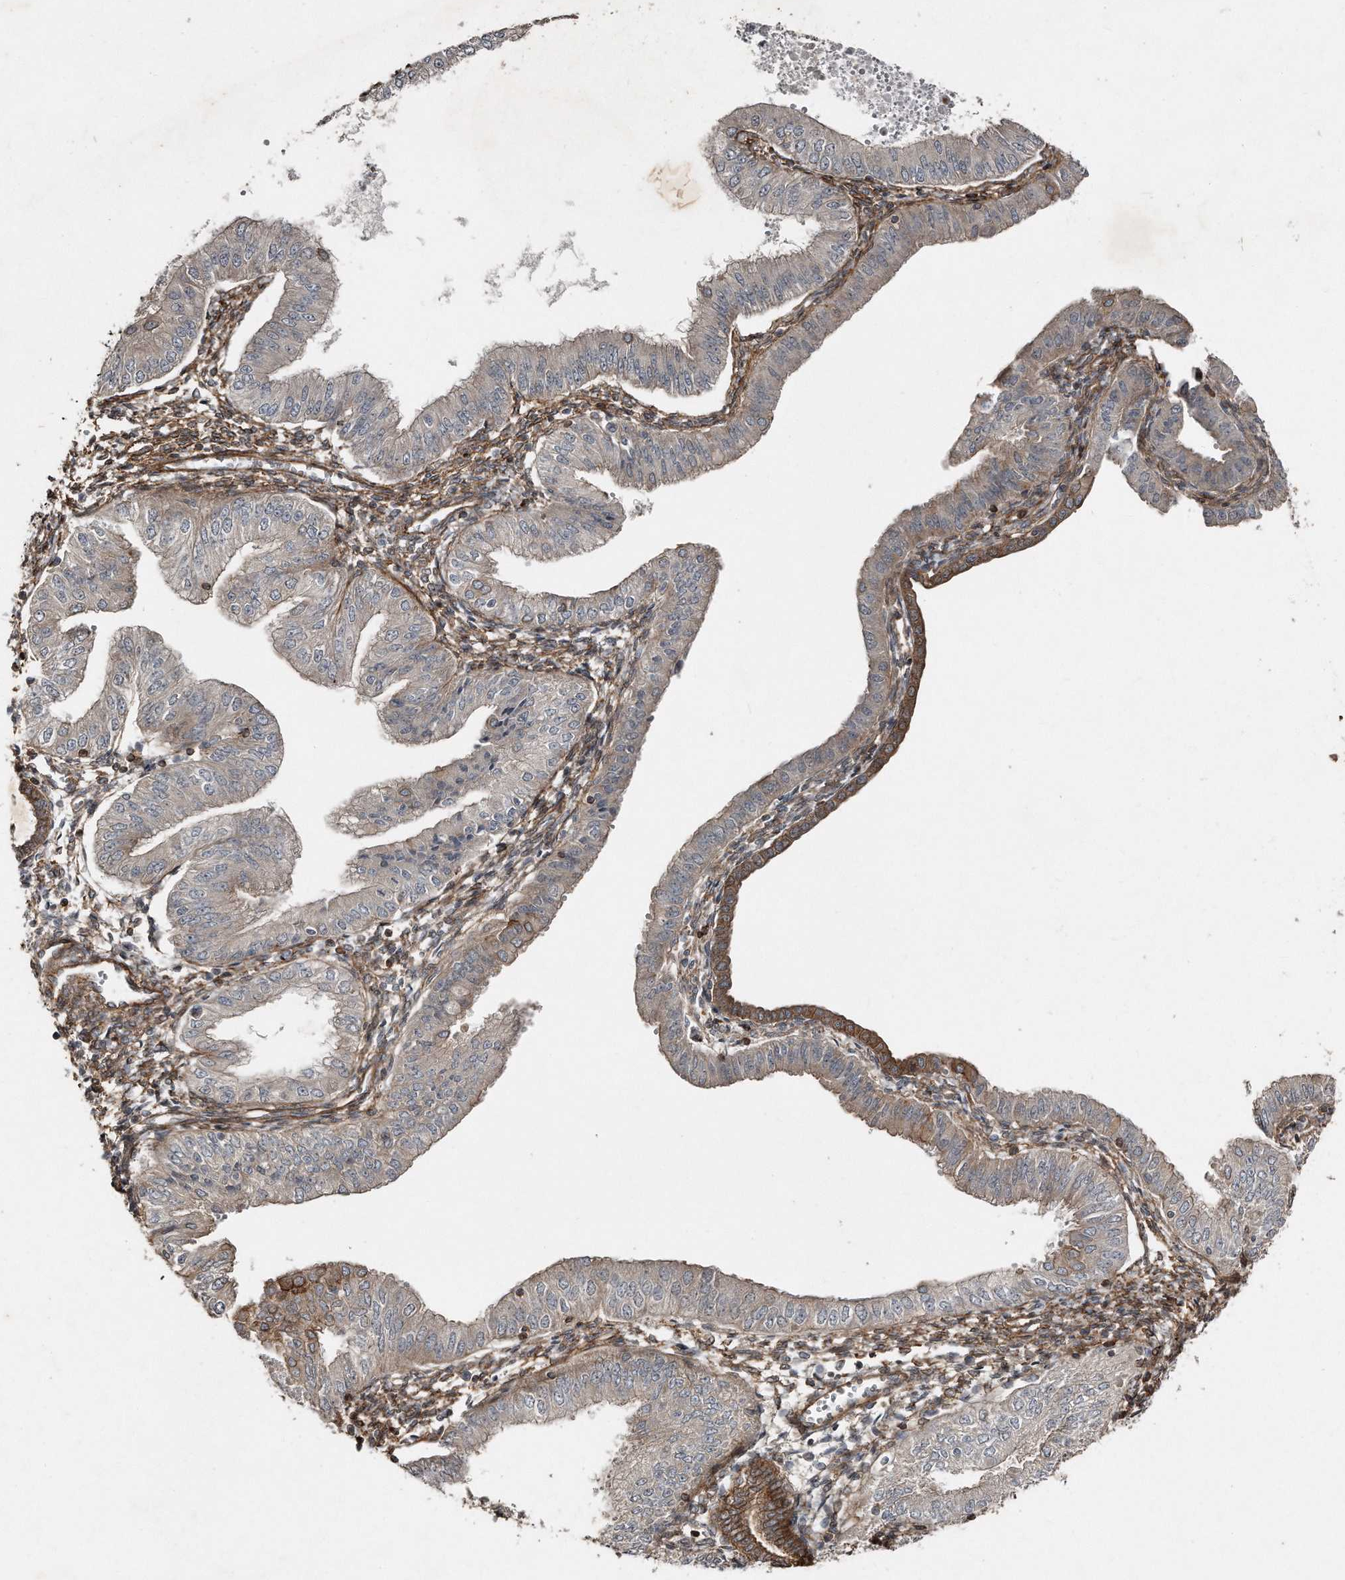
{"staining": {"intensity": "moderate", "quantity": "<25%", "location": "cytoplasmic/membranous"}, "tissue": "endometrial cancer", "cell_type": "Tumor cells", "image_type": "cancer", "snomed": [{"axis": "morphology", "description": "Normal tissue, NOS"}, {"axis": "morphology", "description": "Adenocarcinoma, NOS"}, {"axis": "topography", "description": "Endometrium"}], "caption": "Moderate cytoplasmic/membranous positivity is appreciated in approximately <25% of tumor cells in endometrial cancer (adenocarcinoma). (Brightfield microscopy of DAB IHC at high magnification).", "gene": "SNAP47", "patient": {"sex": "female", "age": 53}}